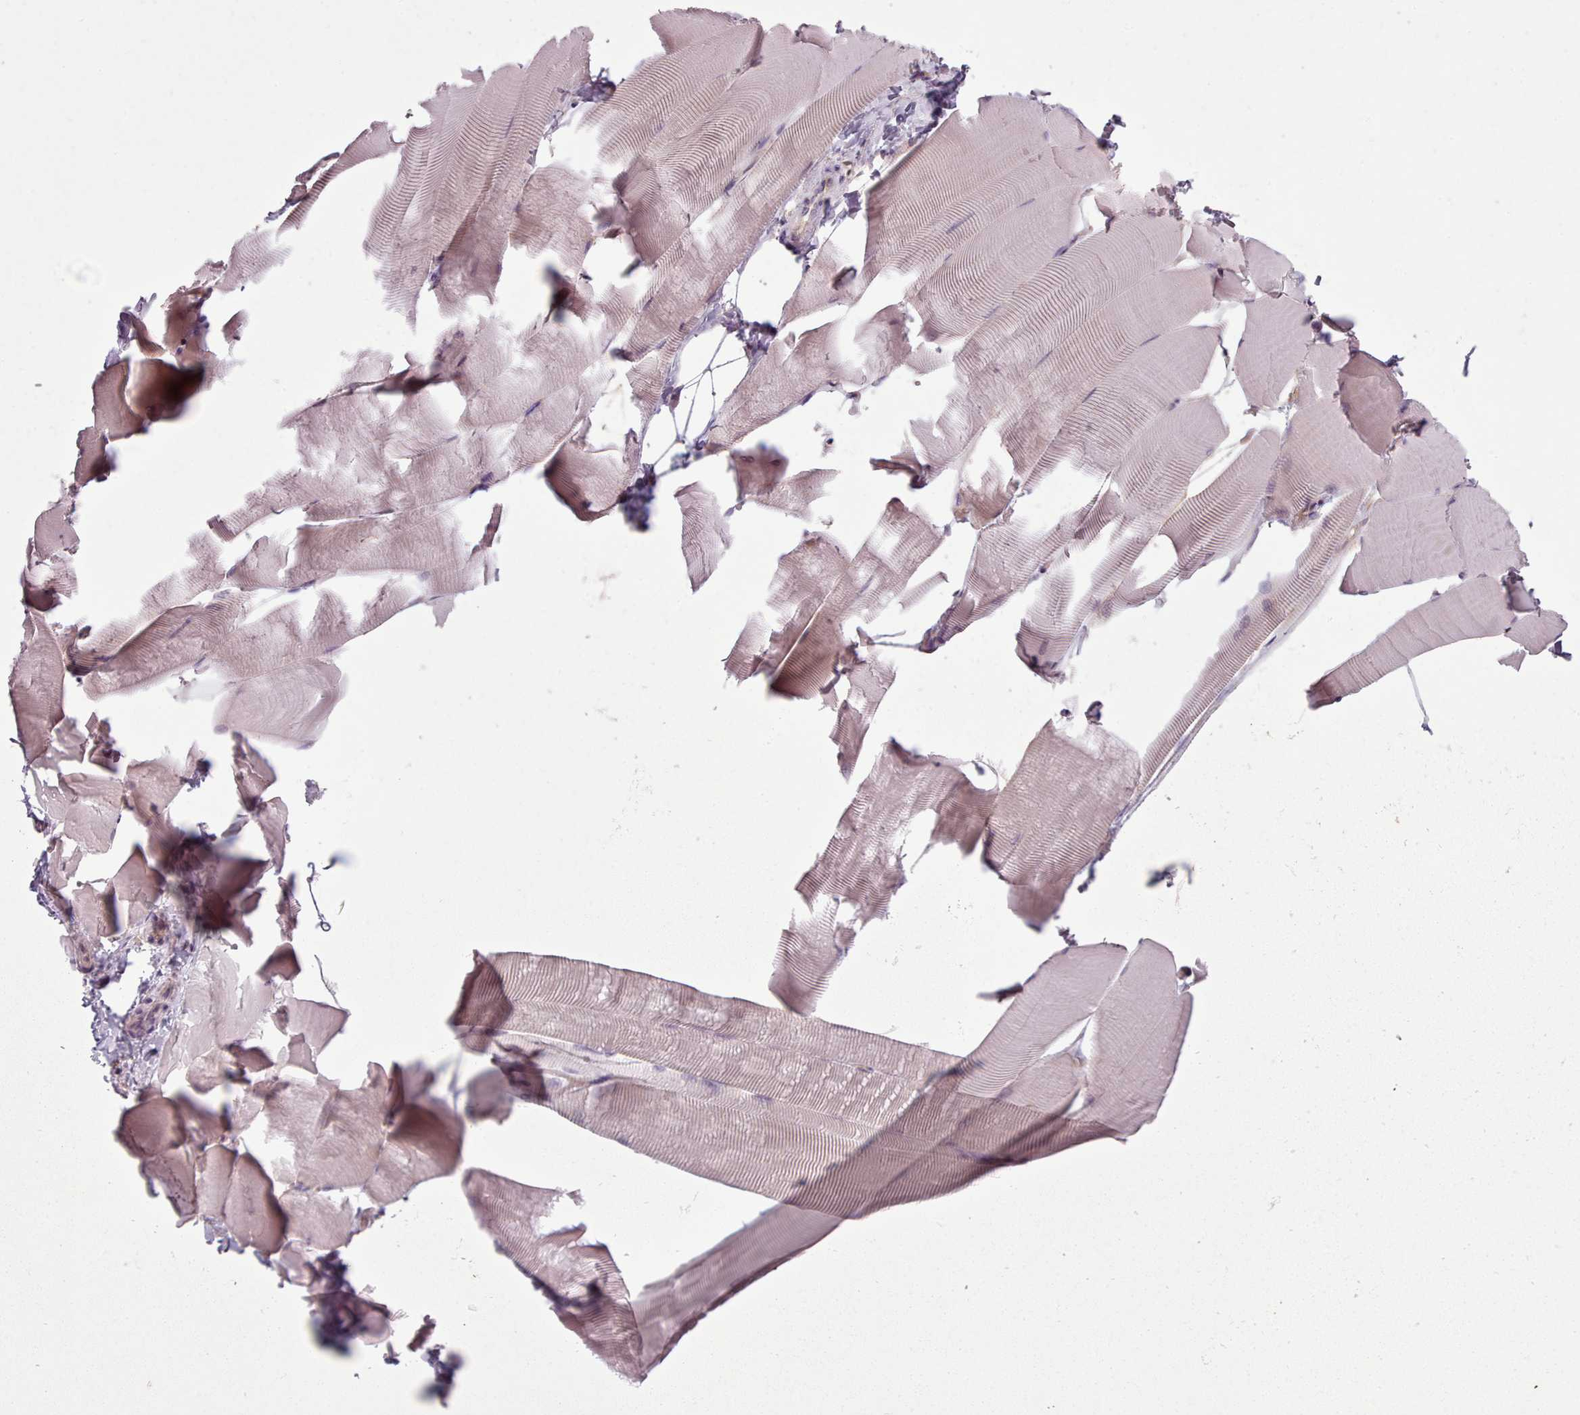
{"staining": {"intensity": "weak", "quantity": "<25%", "location": "cytoplasmic/membranous"}, "tissue": "skeletal muscle", "cell_type": "Myocytes", "image_type": "normal", "snomed": [{"axis": "morphology", "description": "Normal tissue, NOS"}, {"axis": "topography", "description": "Skeletal muscle"}], "caption": "High power microscopy histopathology image of an immunohistochemistry (IHC) image of unremarkable skeletal muscle, revealing no significant positivity in myocytes. Brightfield microscopy of IHC stained with DAB (brown) and hematoxylin (blue), captured at high magnification.", "gene": "LAPTM5", "patient": {"sex": "male", "age": 25}}